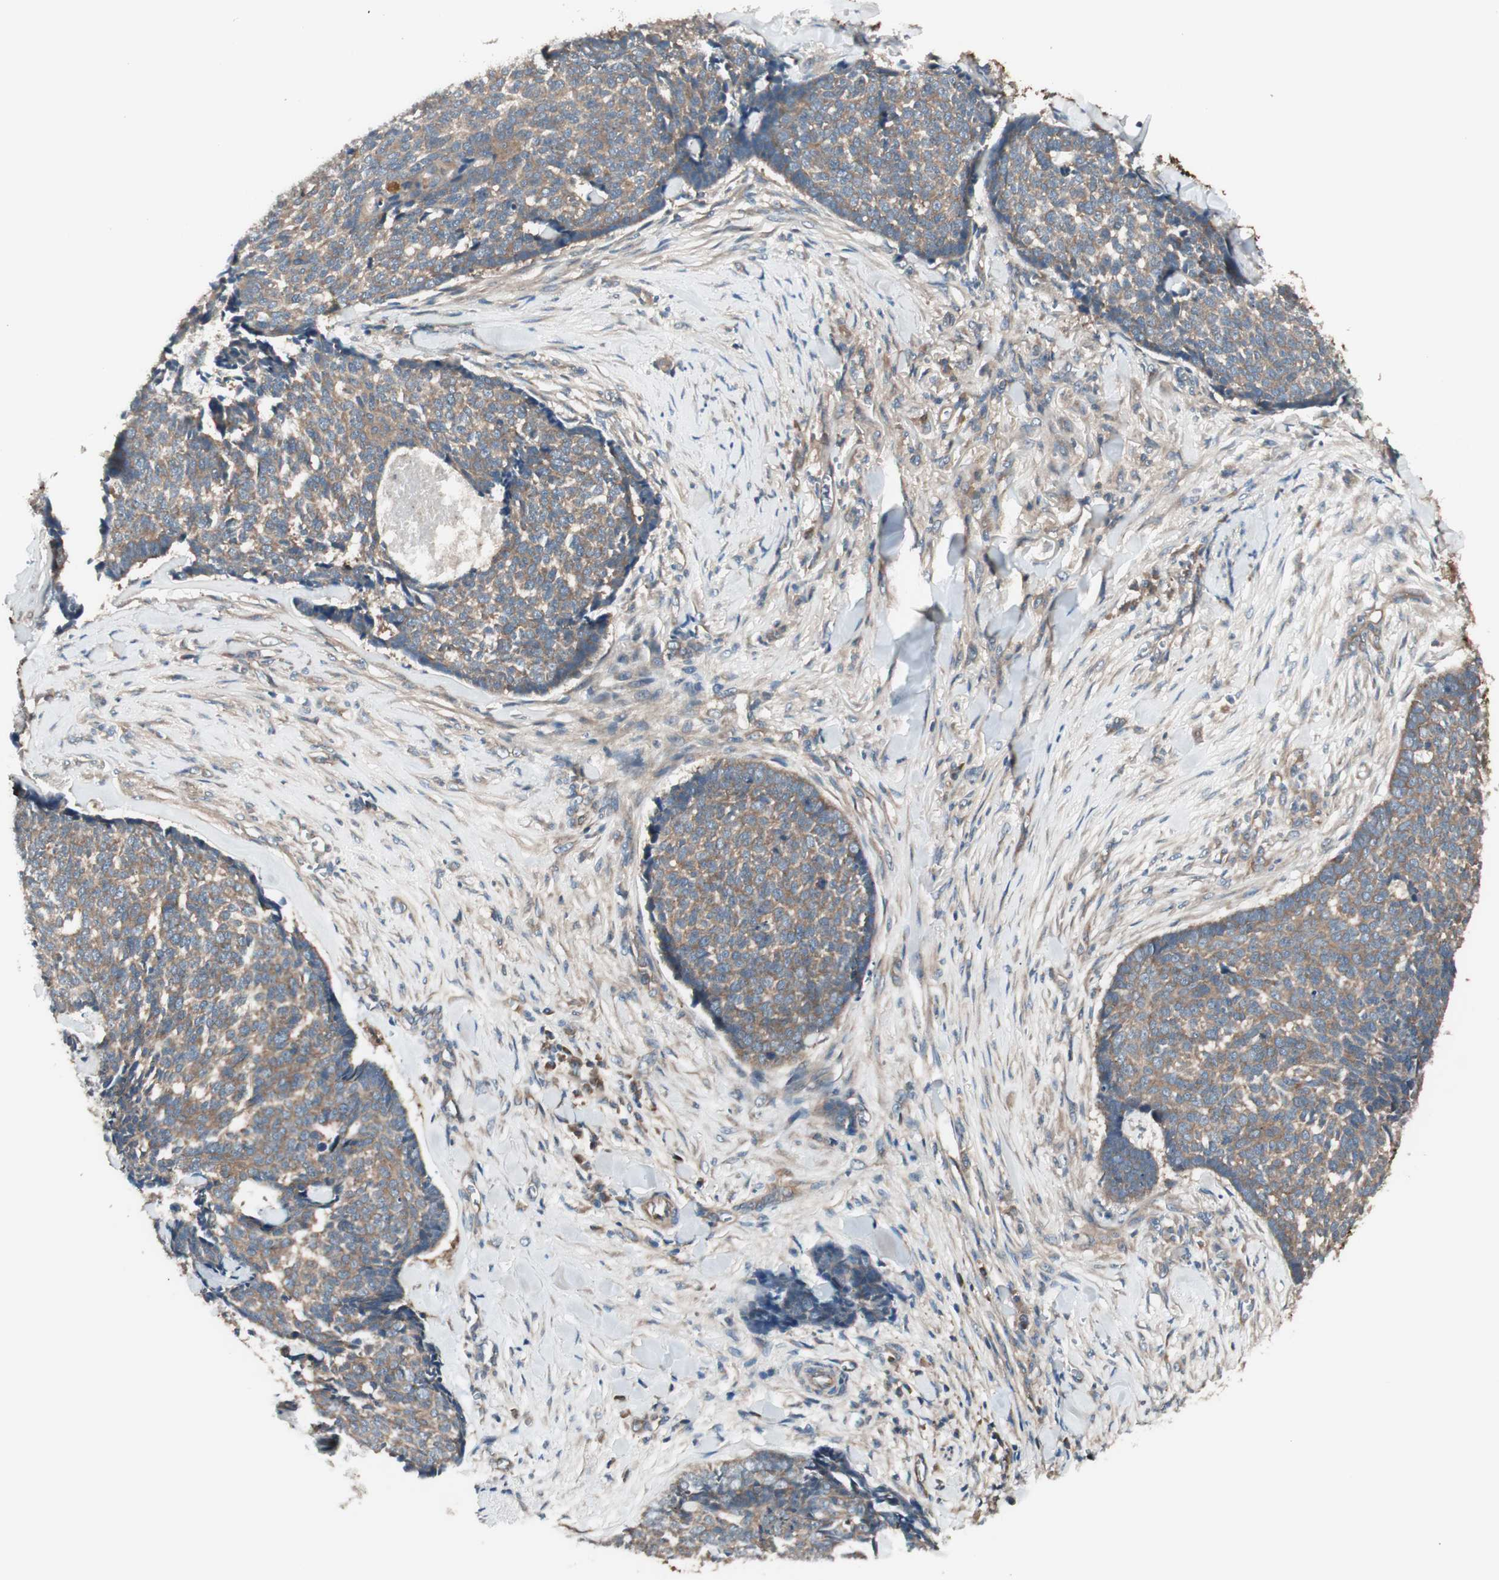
{"staining": {"intensity": "moderate", "quantity": ">75%", "location": "cytoplasmic/membranous"}, "tissue": "skin cancer", "cell_type": "Tumor cells", "image_type": "cancer", "snomed": [{"axis": "morphology", "description": "Basal cell carcinoma"}, {"axis": "topography", "description": "Skin"}], "caption": "Immunohistochemistry (IHC) image of human skin cancer (basal cell carcinoma) stained for a protein (brown), which exhibits medium levels of moderate cytoplasmic/membranous positivity in approximately >75% of tumor cells.", "gene": "TSG101", "patient": {"sex": "male", "age": 84}}